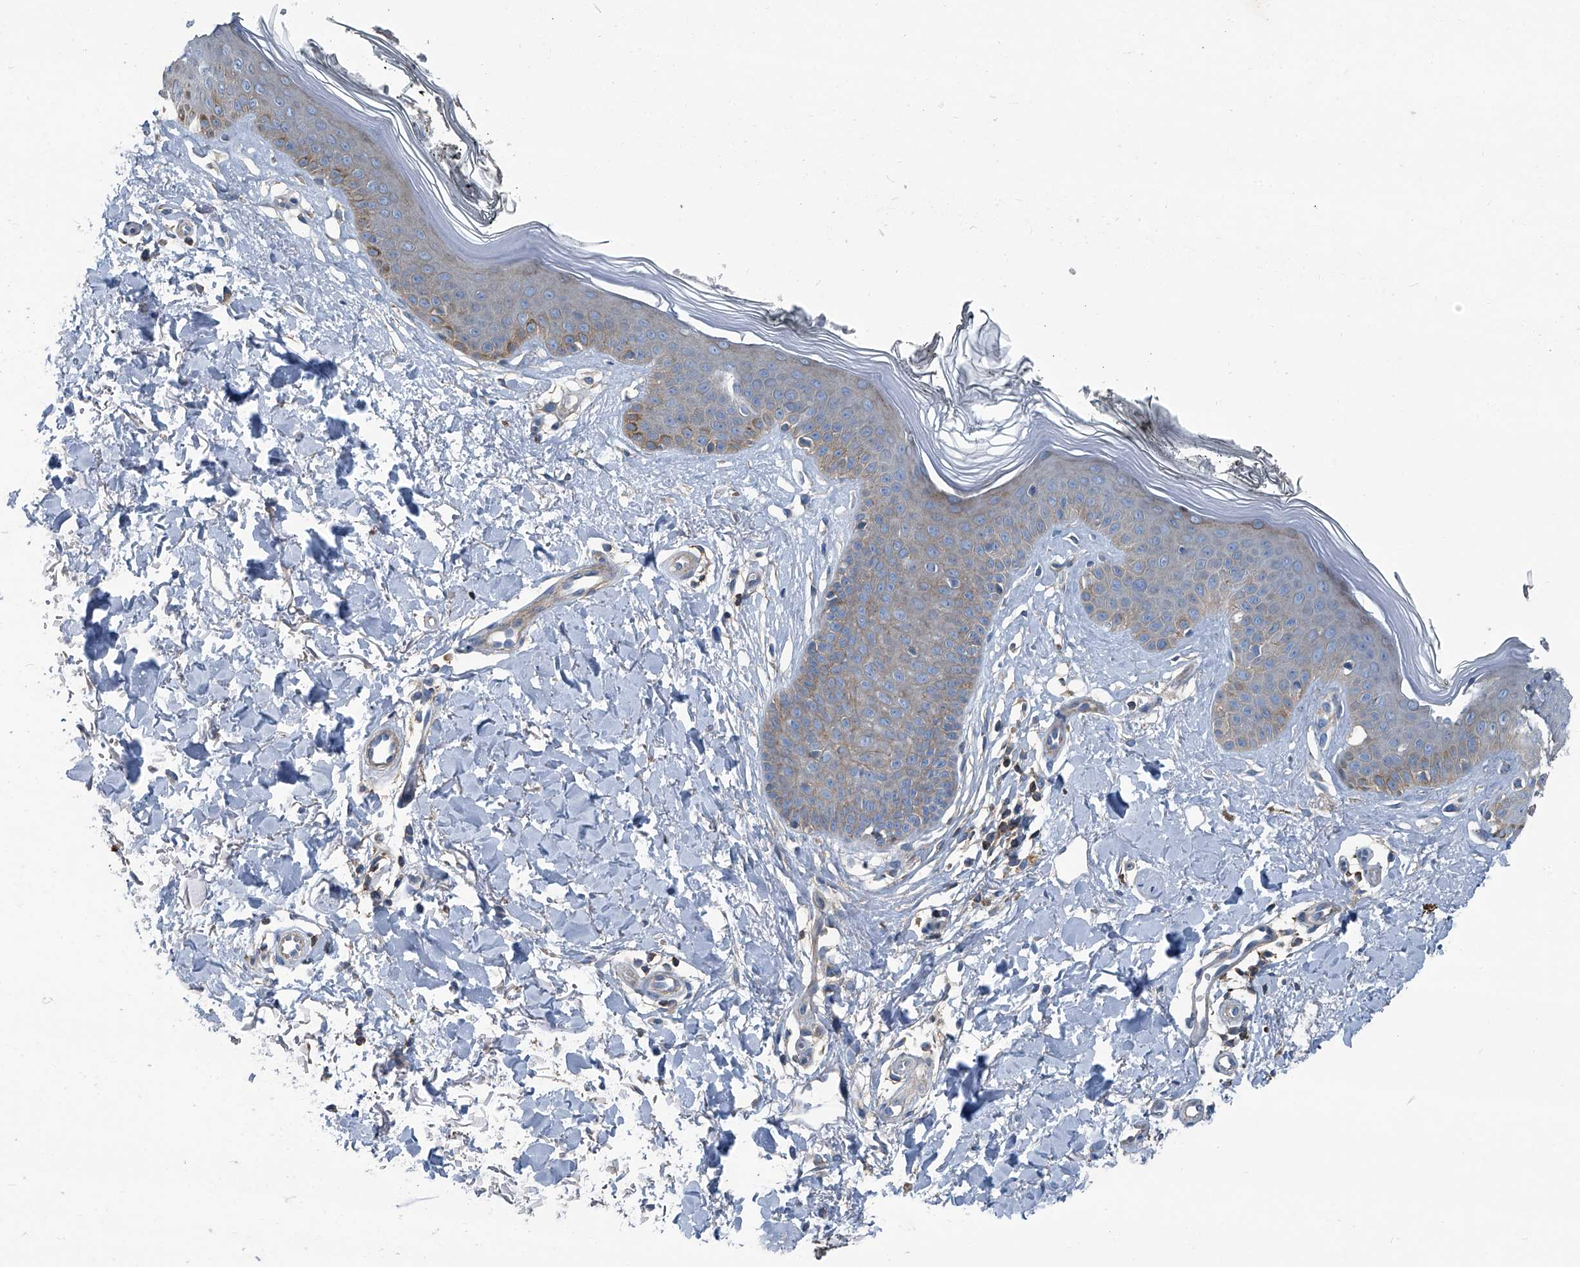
{"staining": {"intensity": "negative", "quantity": "none", "location": "none"}, "tissue": "skin", "cell_type": "Fibroblasts", "image_type": "normal", "snomed": [{"axis": "morphology", "description": "Normal tissue, NOS"}, {"axis": "topography", "description": "Skin"}], "caption": "An immunohistochemistry (IHC) photomicrograph of normal skin is shown. There is no staining in fibroblasts of skin. The staining is performed using DAB brown chromogen with nuclei counter-stained in using hematoxylin.", "gene": "SEPTIN7", "patient": {"sex": "female", "age": 64}}